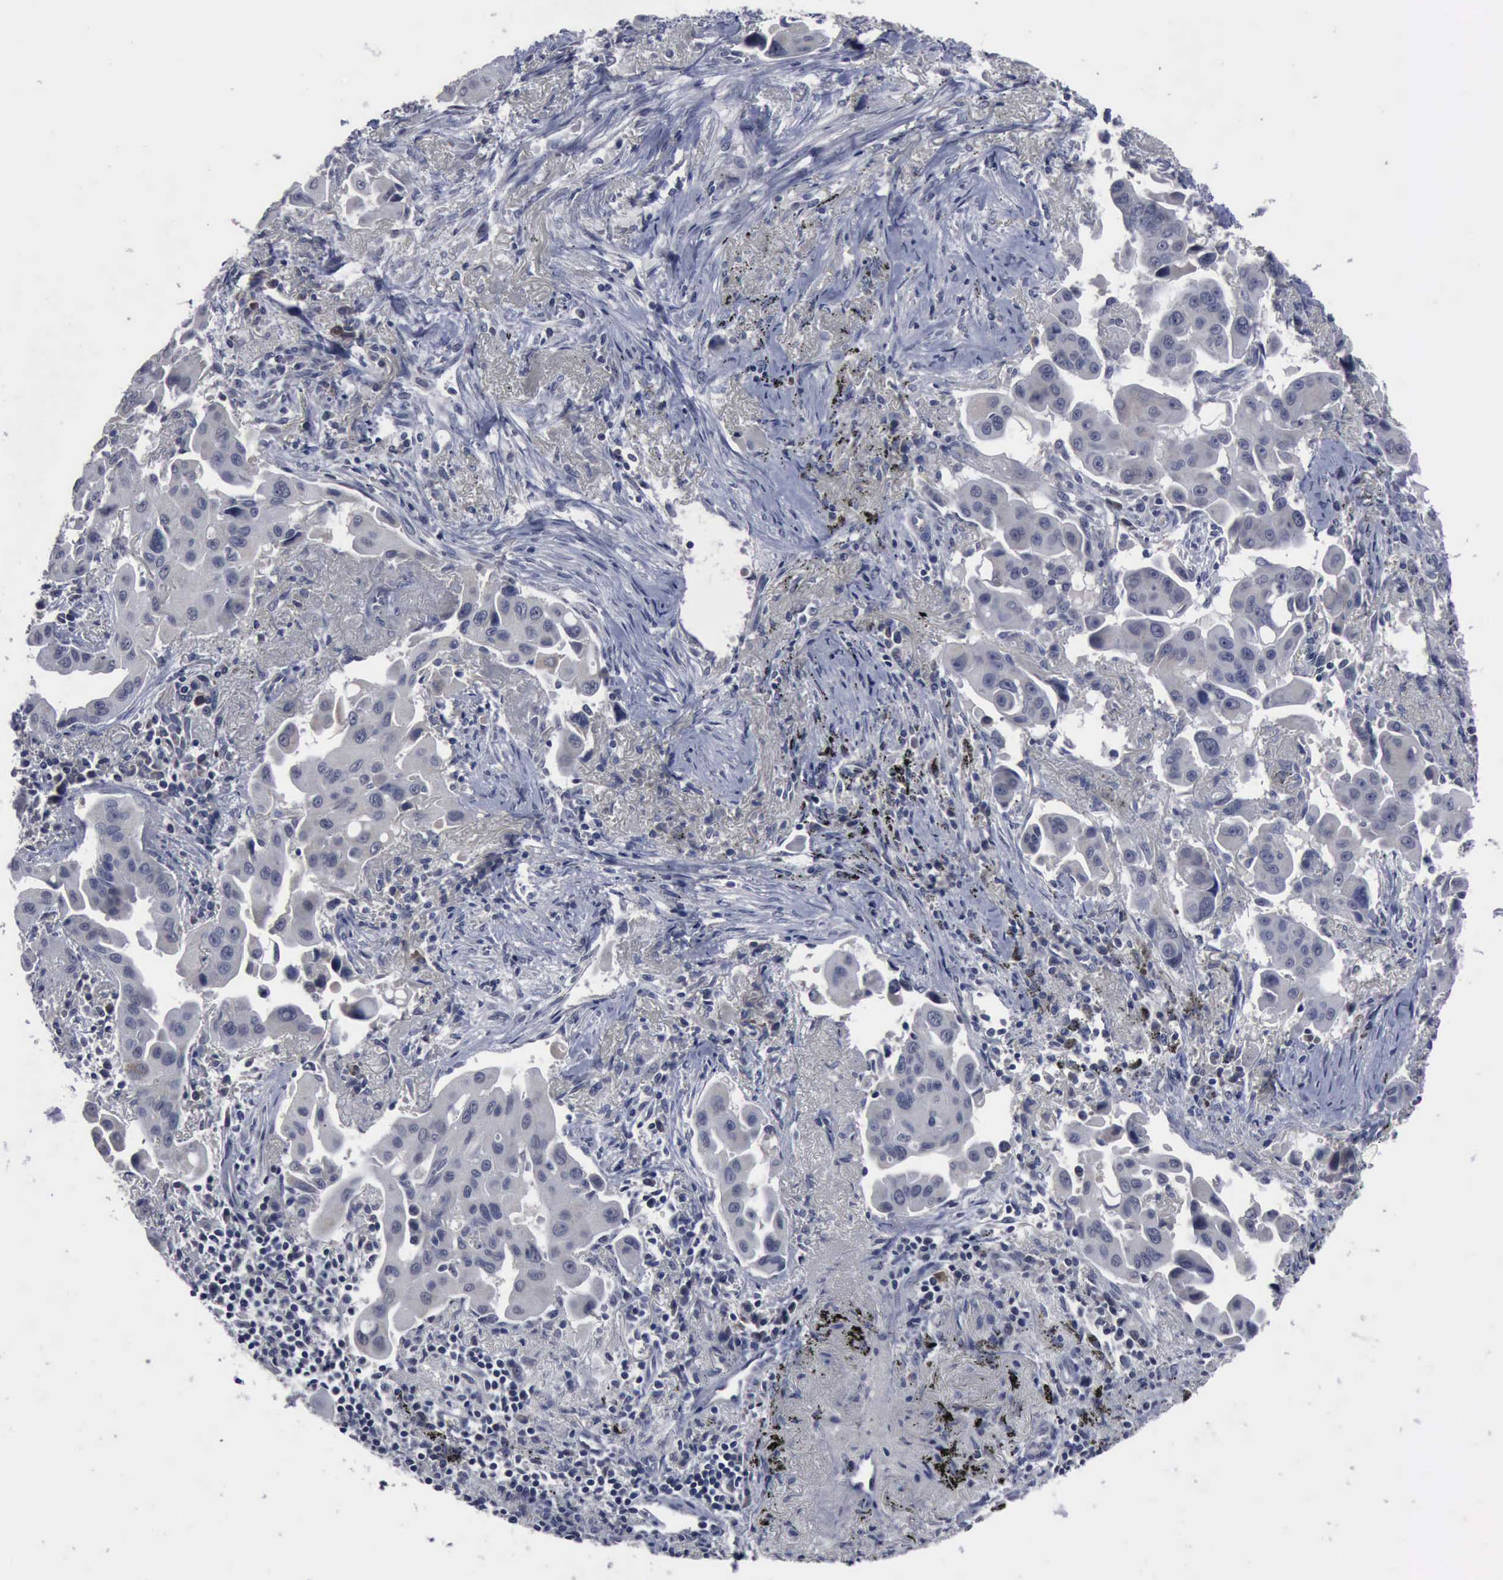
{"staining": {"intensity": "negative", "quantity": "none", "location": "none"}, "tissue": "lung cancer", "cell_type": "Tumor cells", "image_type": "cancer", "snomed": [{"axis": "morphology", "description": "Adenocarcinoma, NOS"}, {"axis": "topography", "description": "Lung"}], "caption": "Lung cancer (adenocarcinoma) was stained to show a protein in brown. There is no significant staining in tumor cells. Nuclei are stained in blue.", "gene": "MYO18B", "patient": {"sex": "male", "age": 68}}